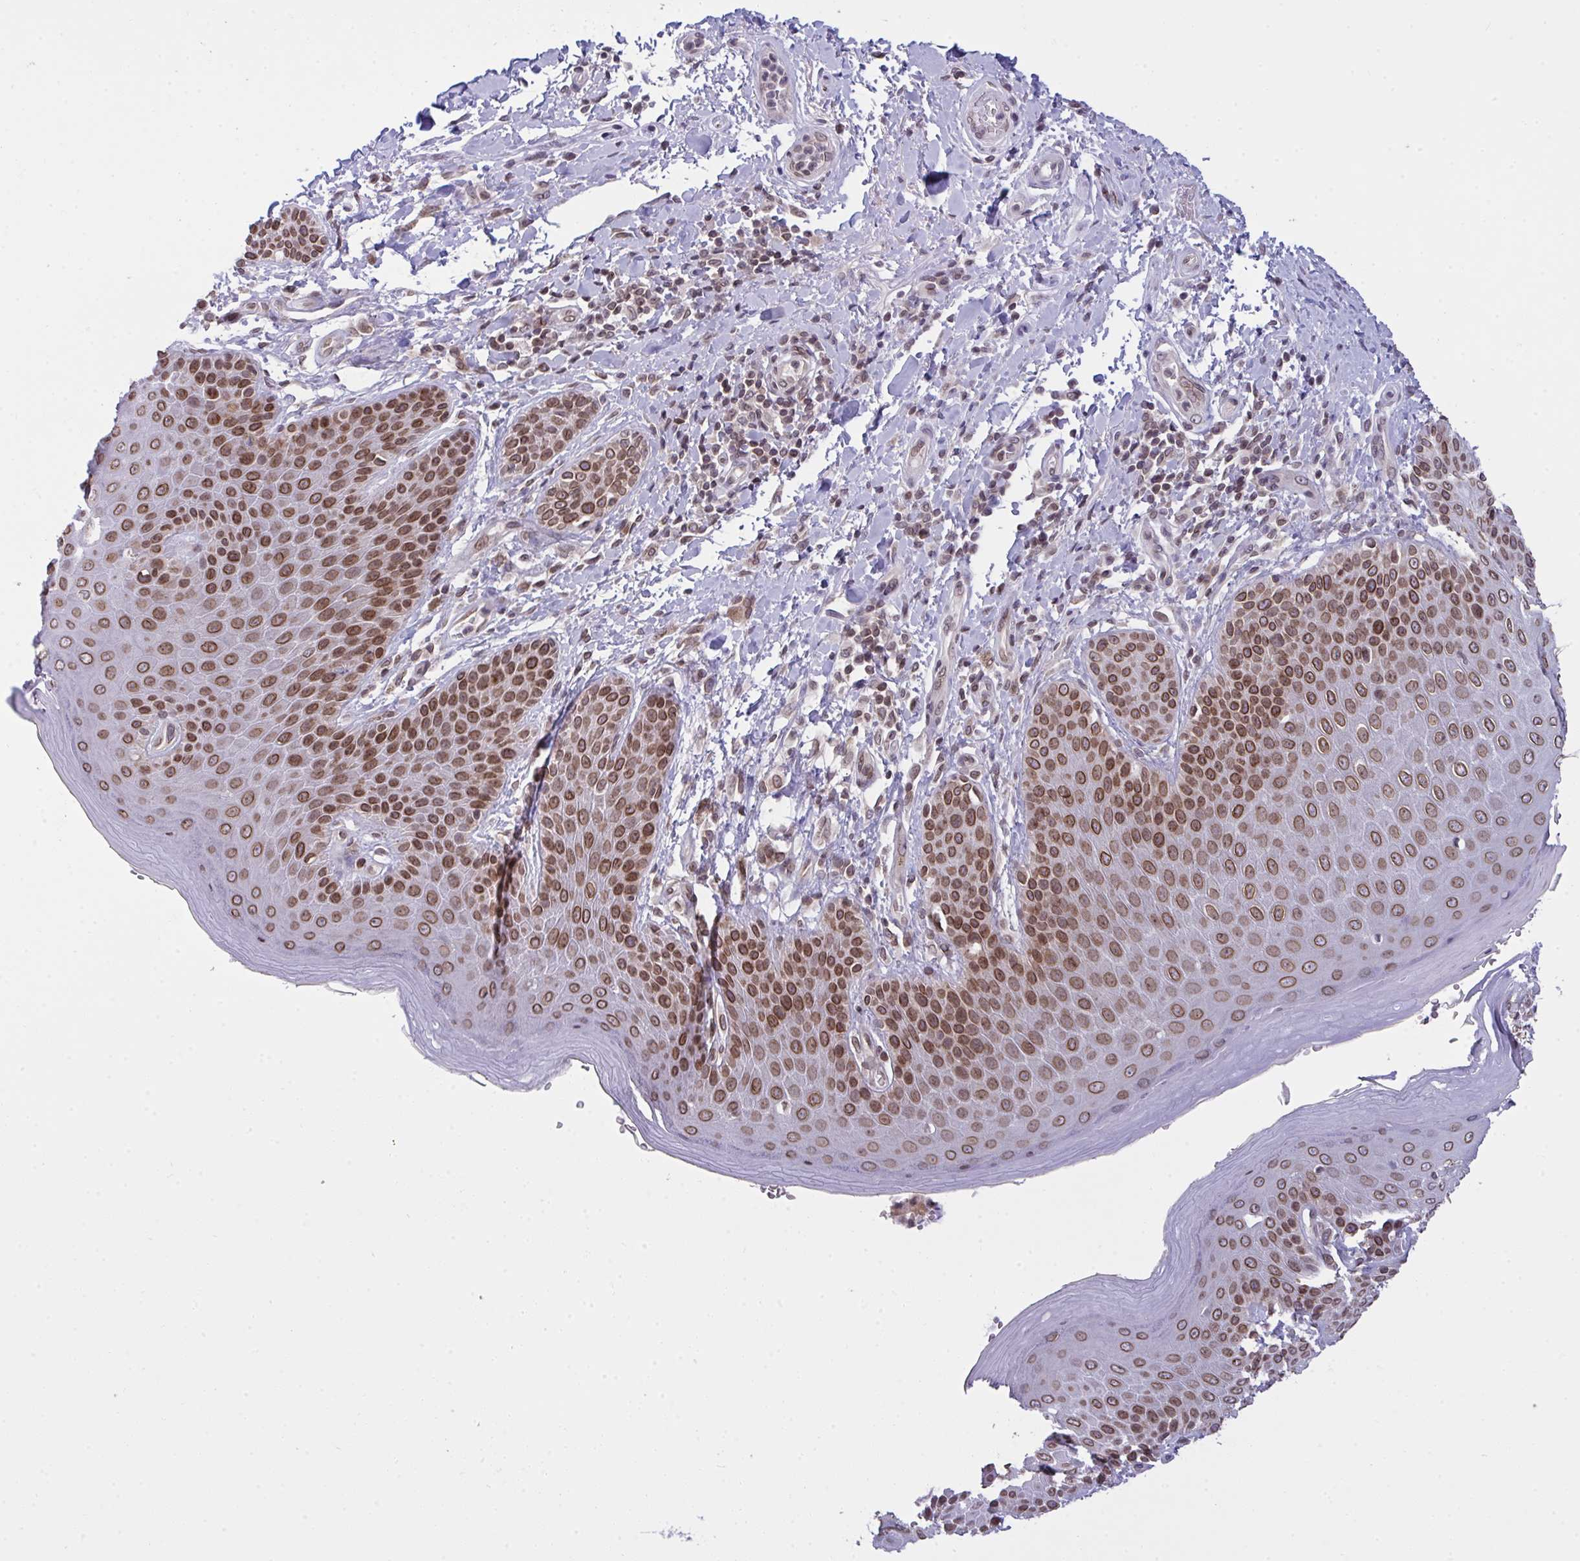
{"staining": {"intensity": "strong", "quantity": ">75%", "location": "cytoplasmic/membranous,nuclear"}, "tissue": "skin", "cell_type": "Epidermal cells", "image_type": "normal", "snomed": [{"axis": "morphology", "description": "Normal tissue, NOS"}, {"axis": "topography", "description": "Peripheral nerve tissue"}], "caption": "A high-resolution image shows immunohistochemistry (IHC) staining of unremarkable skin, which reveals strong cytoplasmic/membranous,nuclear expression in about >75% of epidermal cells.", "gene": "RANBP2", "patient": {"sex": "male", "age": 51}}